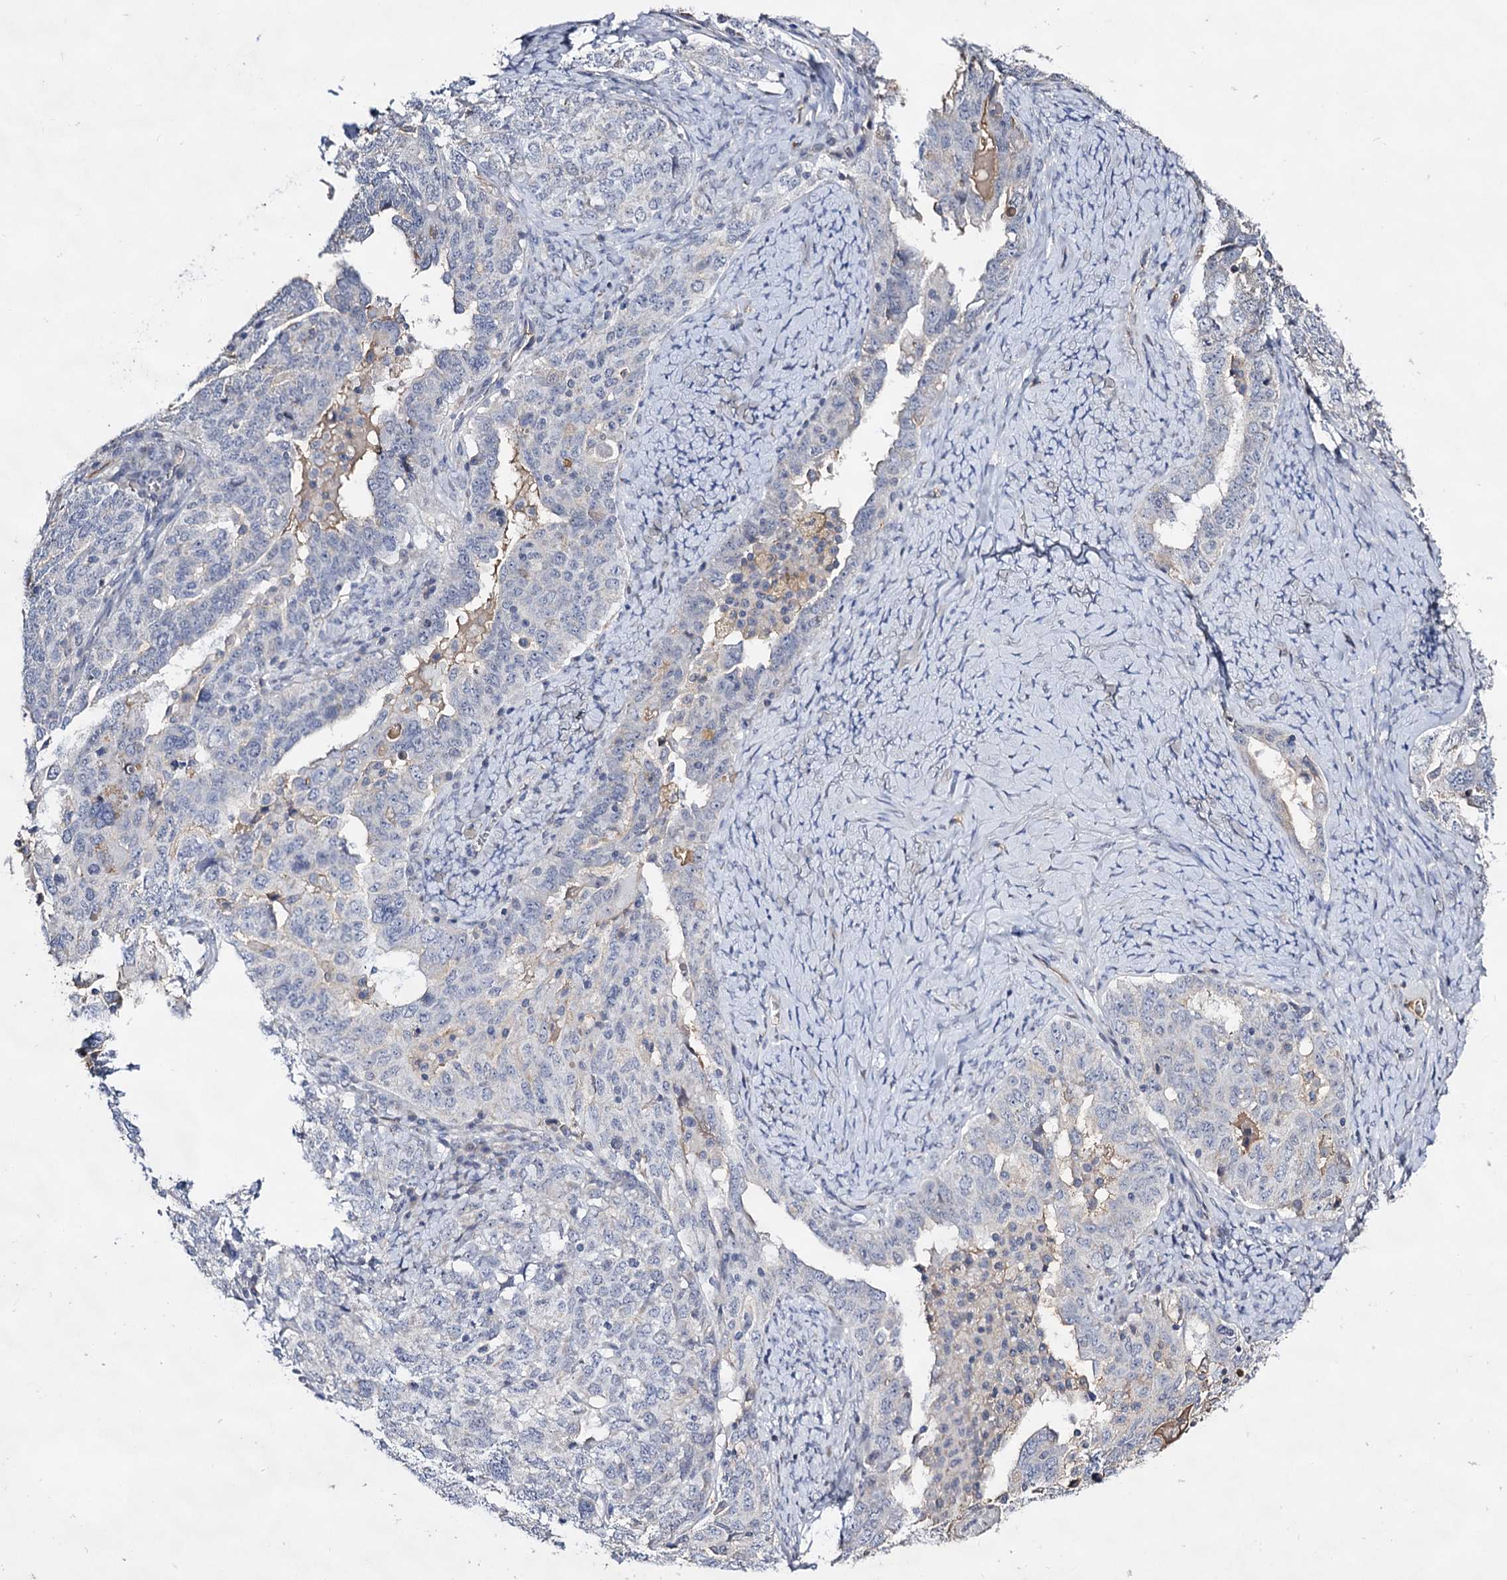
{"staining": {"intensity": "negative", "quantity": "none", "location": "none"}, "tissue": "ovarian cancer", "cell_type": "Tumor cells", "image_type": "cancer", "snomed": [{"axis": "morphology", "description": "Carcinoma, endometroid"}, {"axis": "topography", "description": "Ovary"}], "caption": "A high-resolution histopathology image shows IHC staining of ovarian endometroid carcinoma, which displays no significant staining in tumor cells. (DAB (3,3'-diaminobenzidine) immunohistochemistry (IHC) with hematoxylin counter stain).", "gene": "PLIN1", "patient": {"sex": "female", "age": 62}}